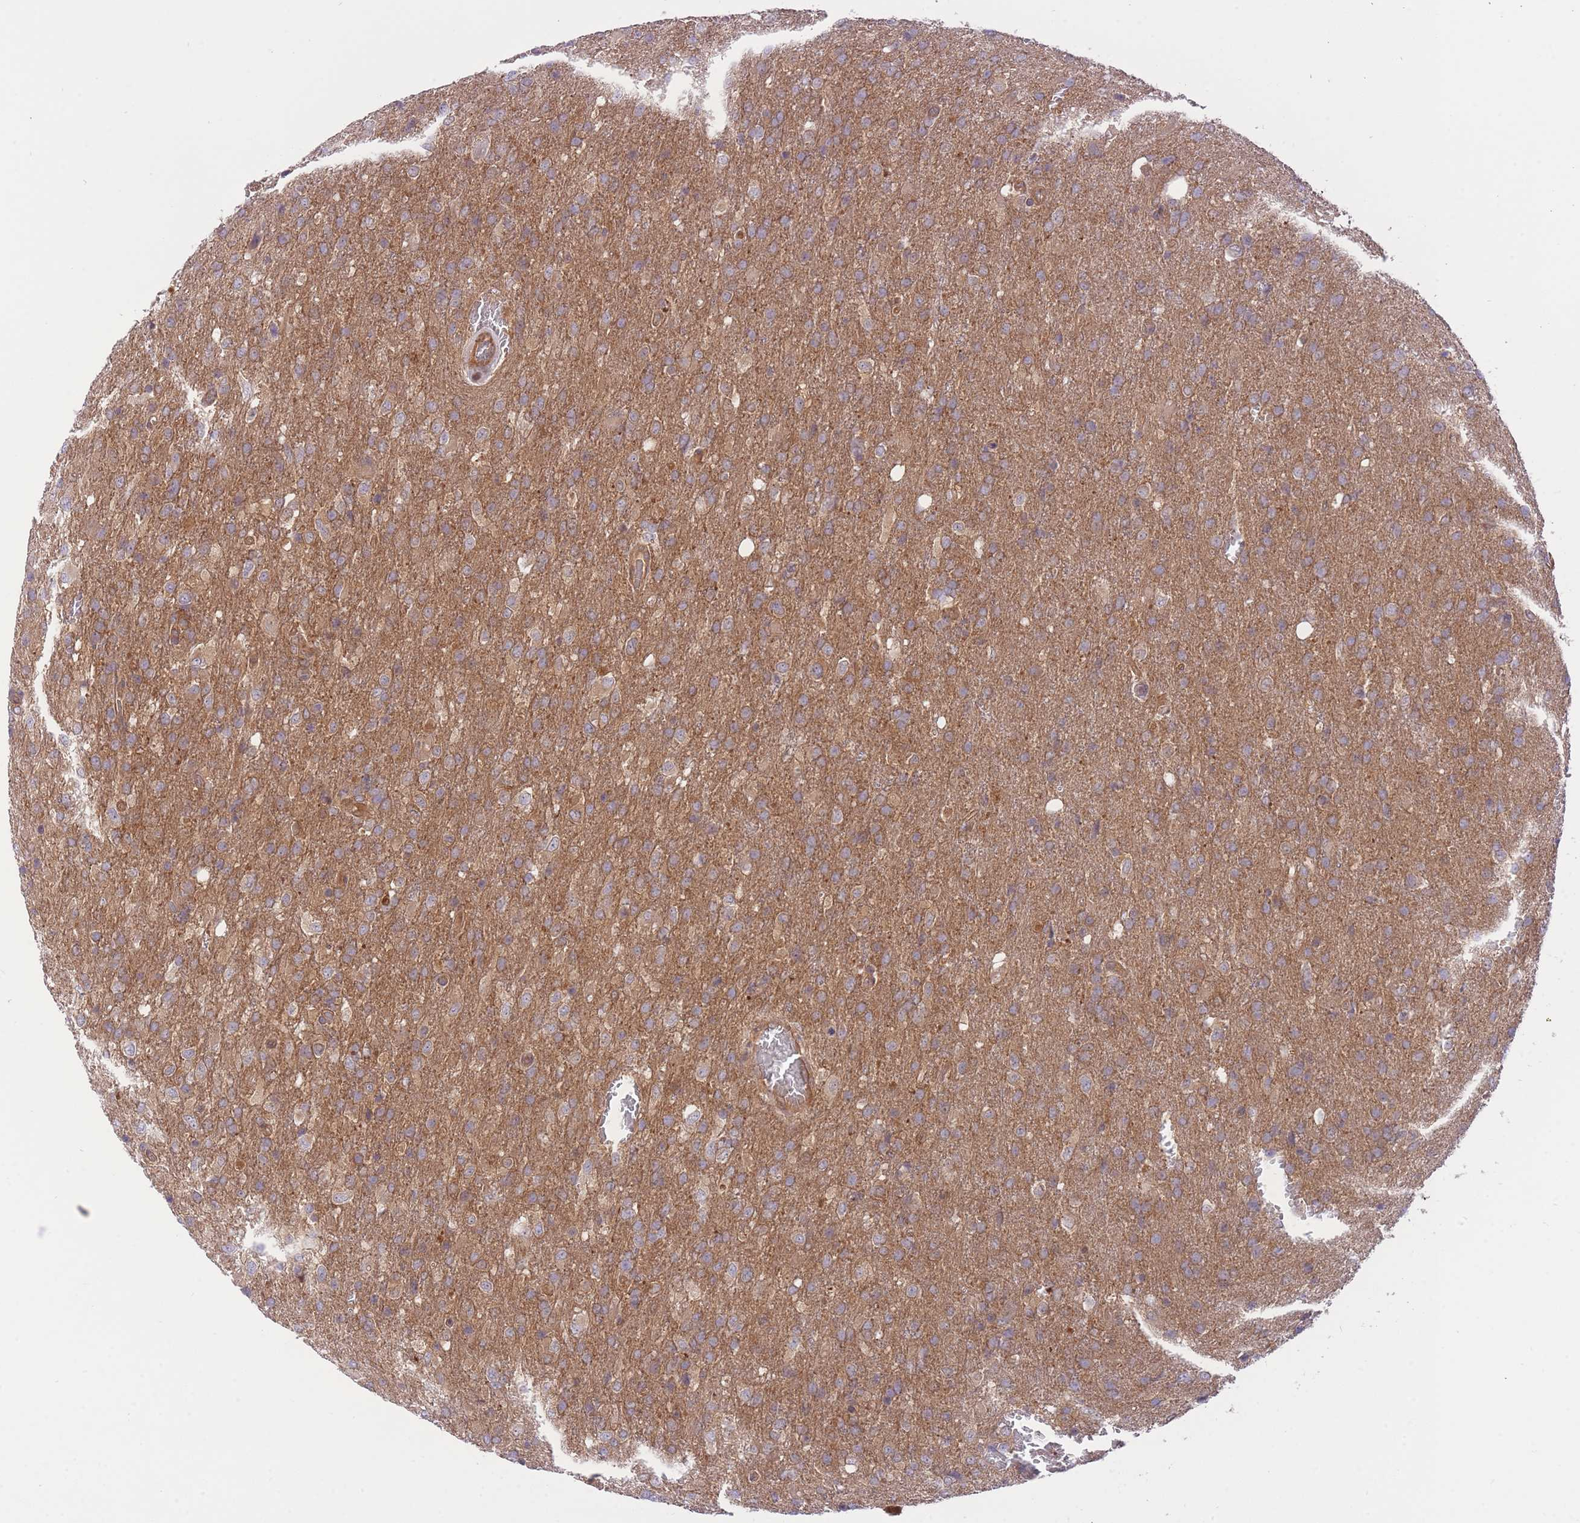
{"staining": {"intensity": "moderate", "quantity": ">75%", "location": "cytoplasmic/membranous"}, "tissue": "glioma", "cell_type": "Tumor cells", "image_type": "cancer", "snomed": [{"axis": "morphology", "description": "Glioma, malignant, High grade"}, {"axis": "topography", "description": "Brain"}], "caption": "Brown immunohistochemical staining in glioma demonstrates moderate cytoplasmic/membranous positivity in about >75% of tumor cells.", "gene": "PREP", "patient": {"sex": "female", "age": 74}}